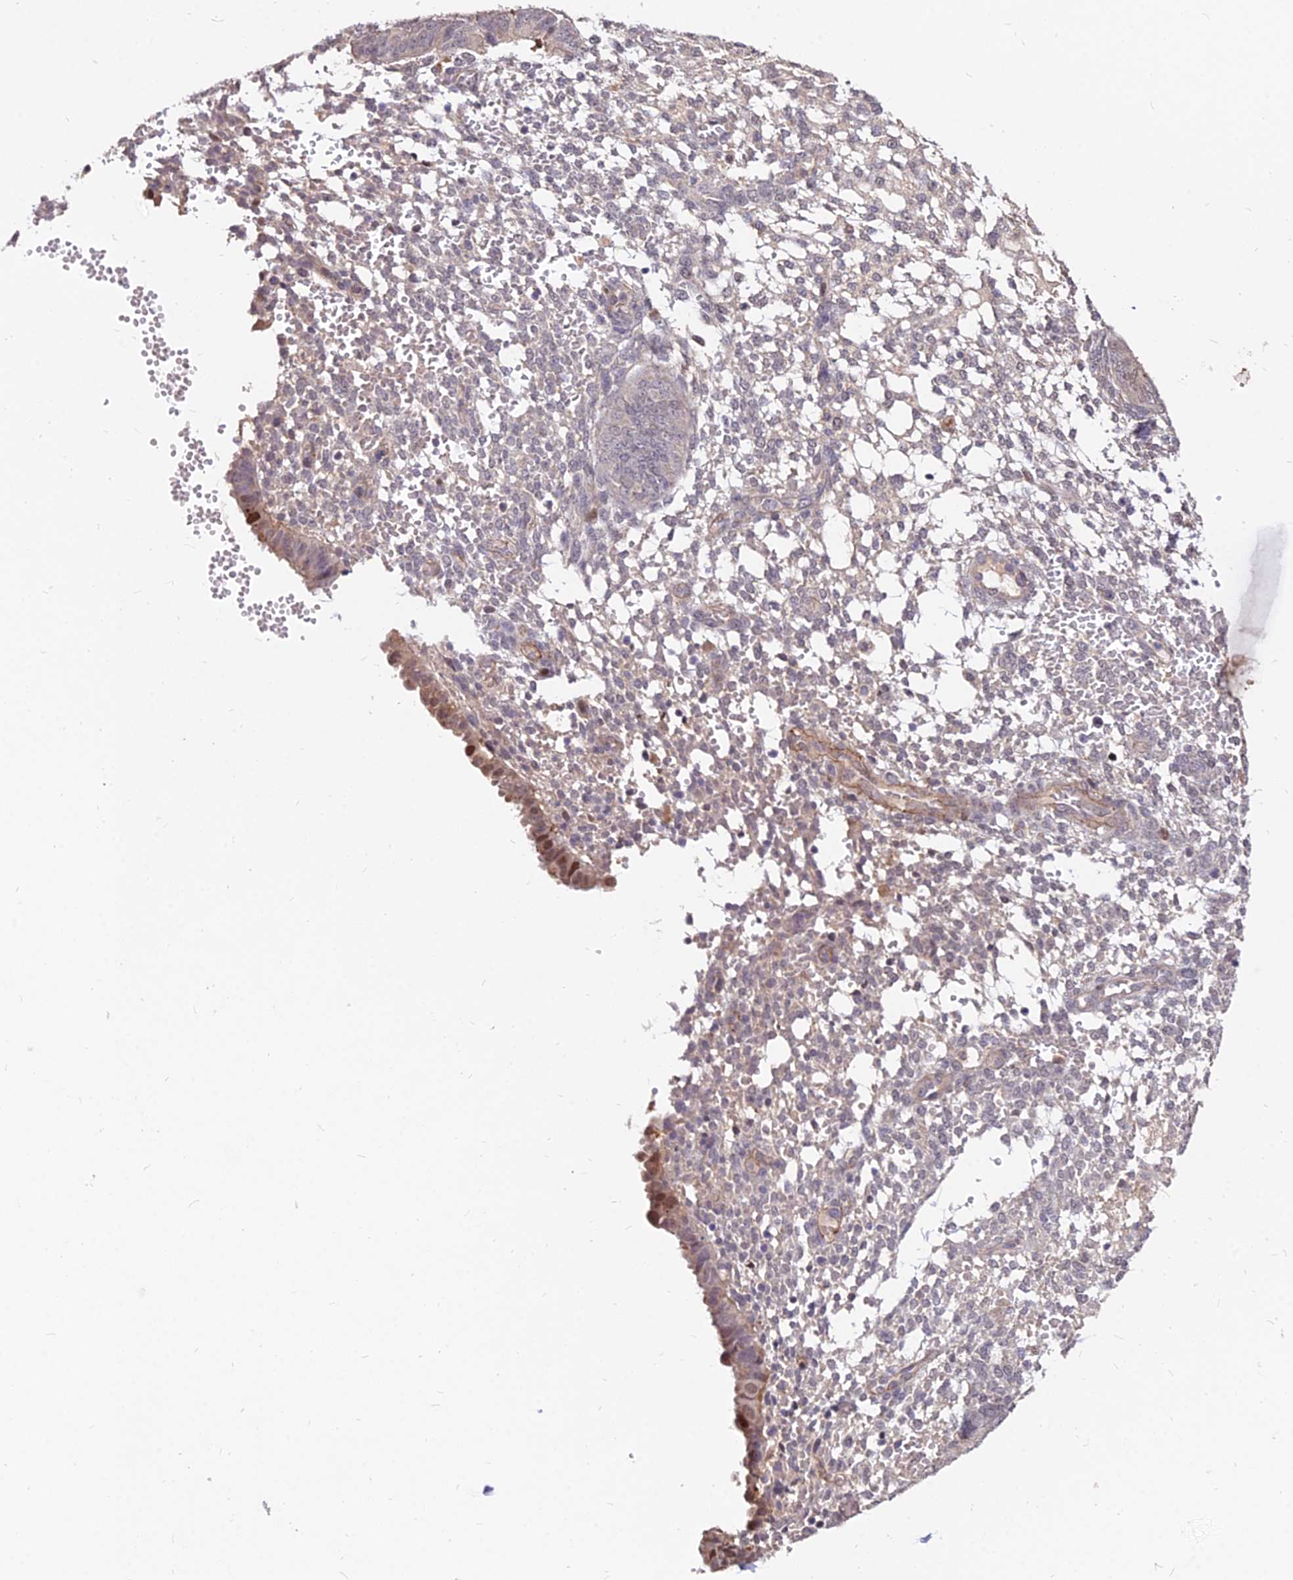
{"staining": {"intensity": "weak", "quantity": "<25%", "location": "cytoplasmic/membranous"}, "tissue": "endometrium", "cell_type": "Cells in endometrial stroma", "image_type": "normal", "snomed": [{"axis": "morphology", "description": "Normal tissue, NOS"}, {"axis": "topography", "description": "Endometrium"}], "caption": "High power microscopy photomicrograph of an immunohistochemistry photomicrograph of benign endometrium, revealing no significant expression in cells in endometrial stroma. (Brightfield microscopy of DAB (3,3'-diaminobenzidine) IHC at high magnification).", "gene": "C11orf68", "patient": {"sex": "female", "age": 49}}